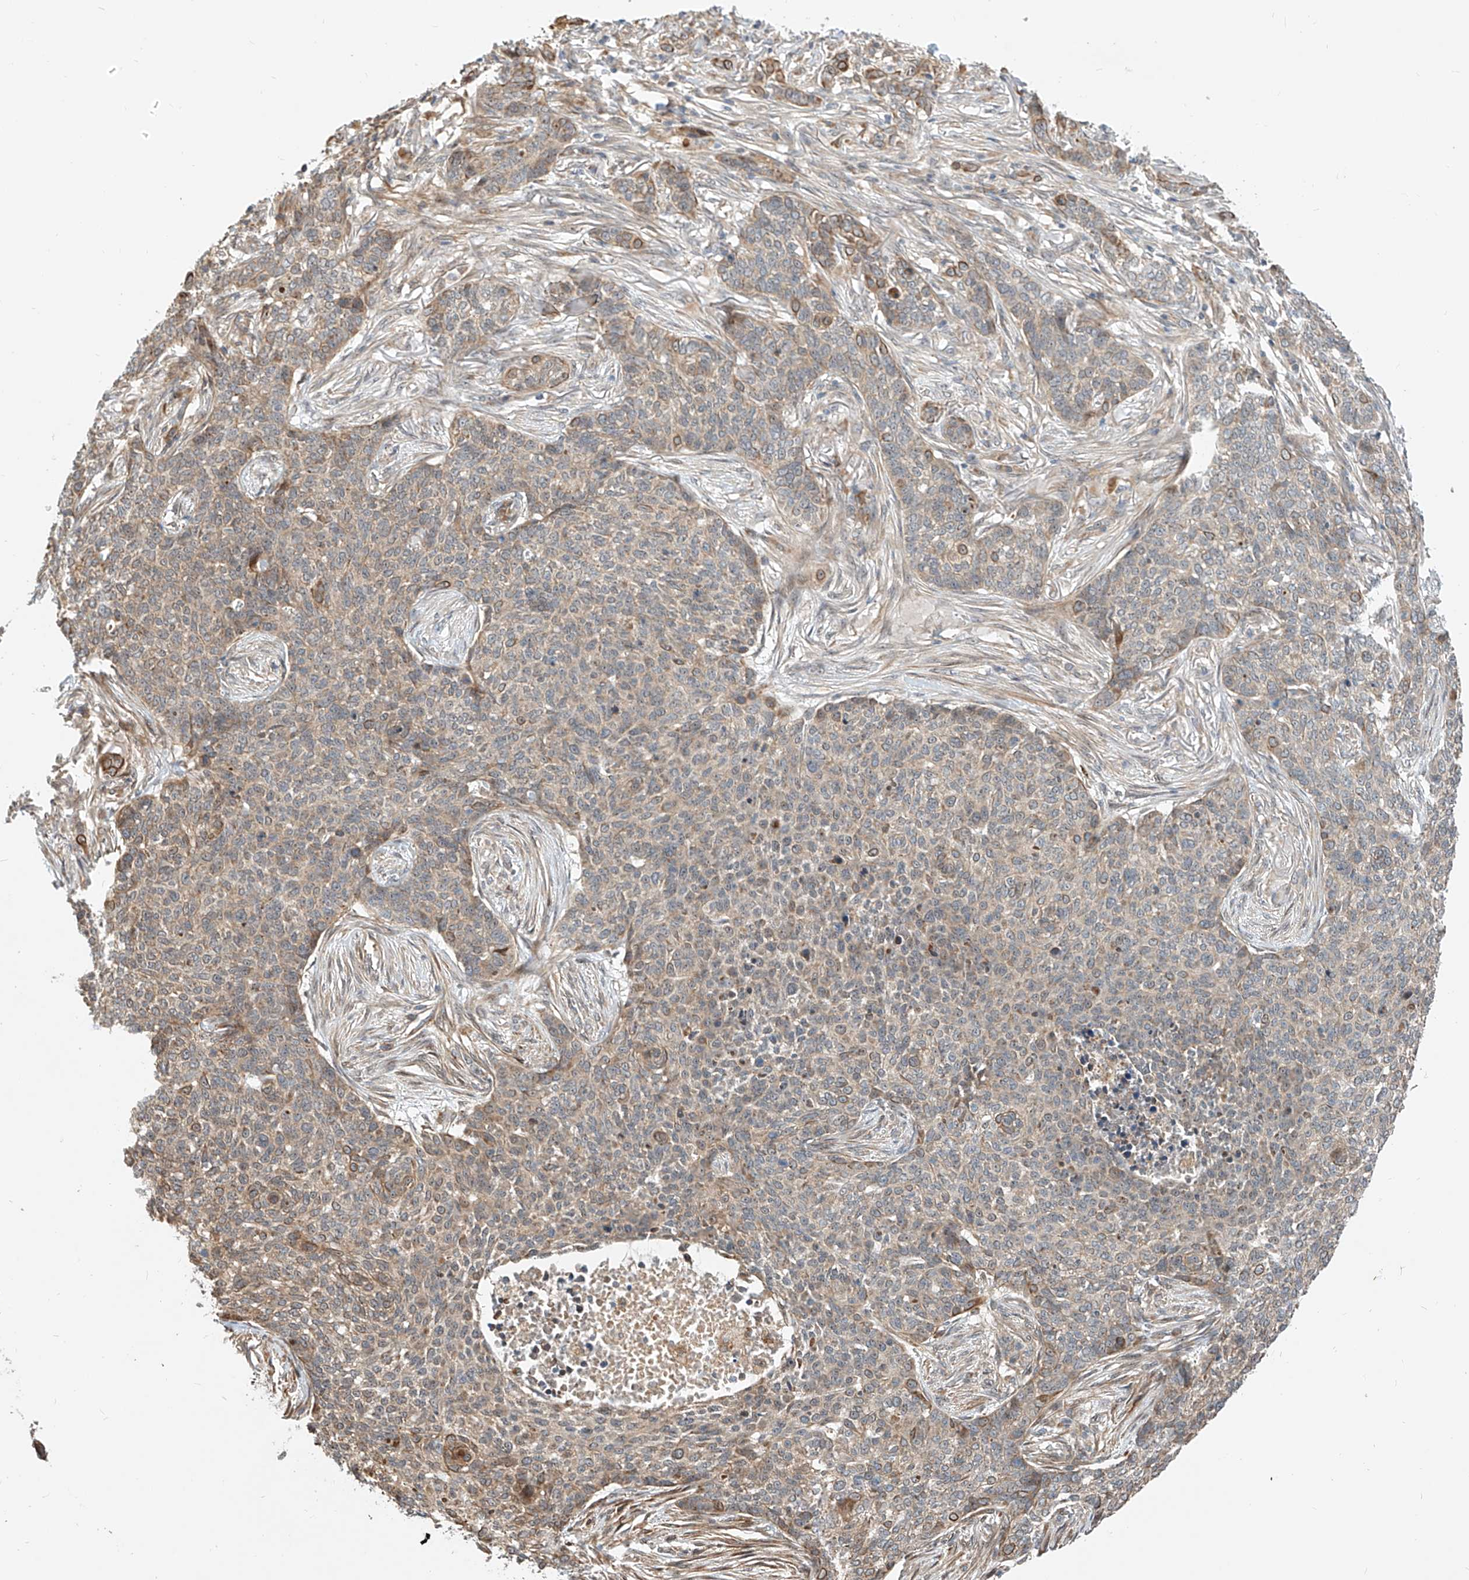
{"staining": {"intensity": "weak", "quantity": "25%-75%", "location": "cytoplasmic/membranous"}, "tissue": "skin cancer", "cell_type": "Tumor cells", "image_type": "cancer", "snomed": [{"axis": "morphology", "description": "Basal cell carcinoma"}, {"axis": "topography", "description": "Skin"}], "caption": "About 25%-75% of tumor cells in human skin cancer (basal cell carcinoma) reveal weak cytoplasmic/membranous protein staining as visualized by brown immunohistochemical staining.", "gene": "CPAMD8", "patient": {"sex": "male", "age": 85}}